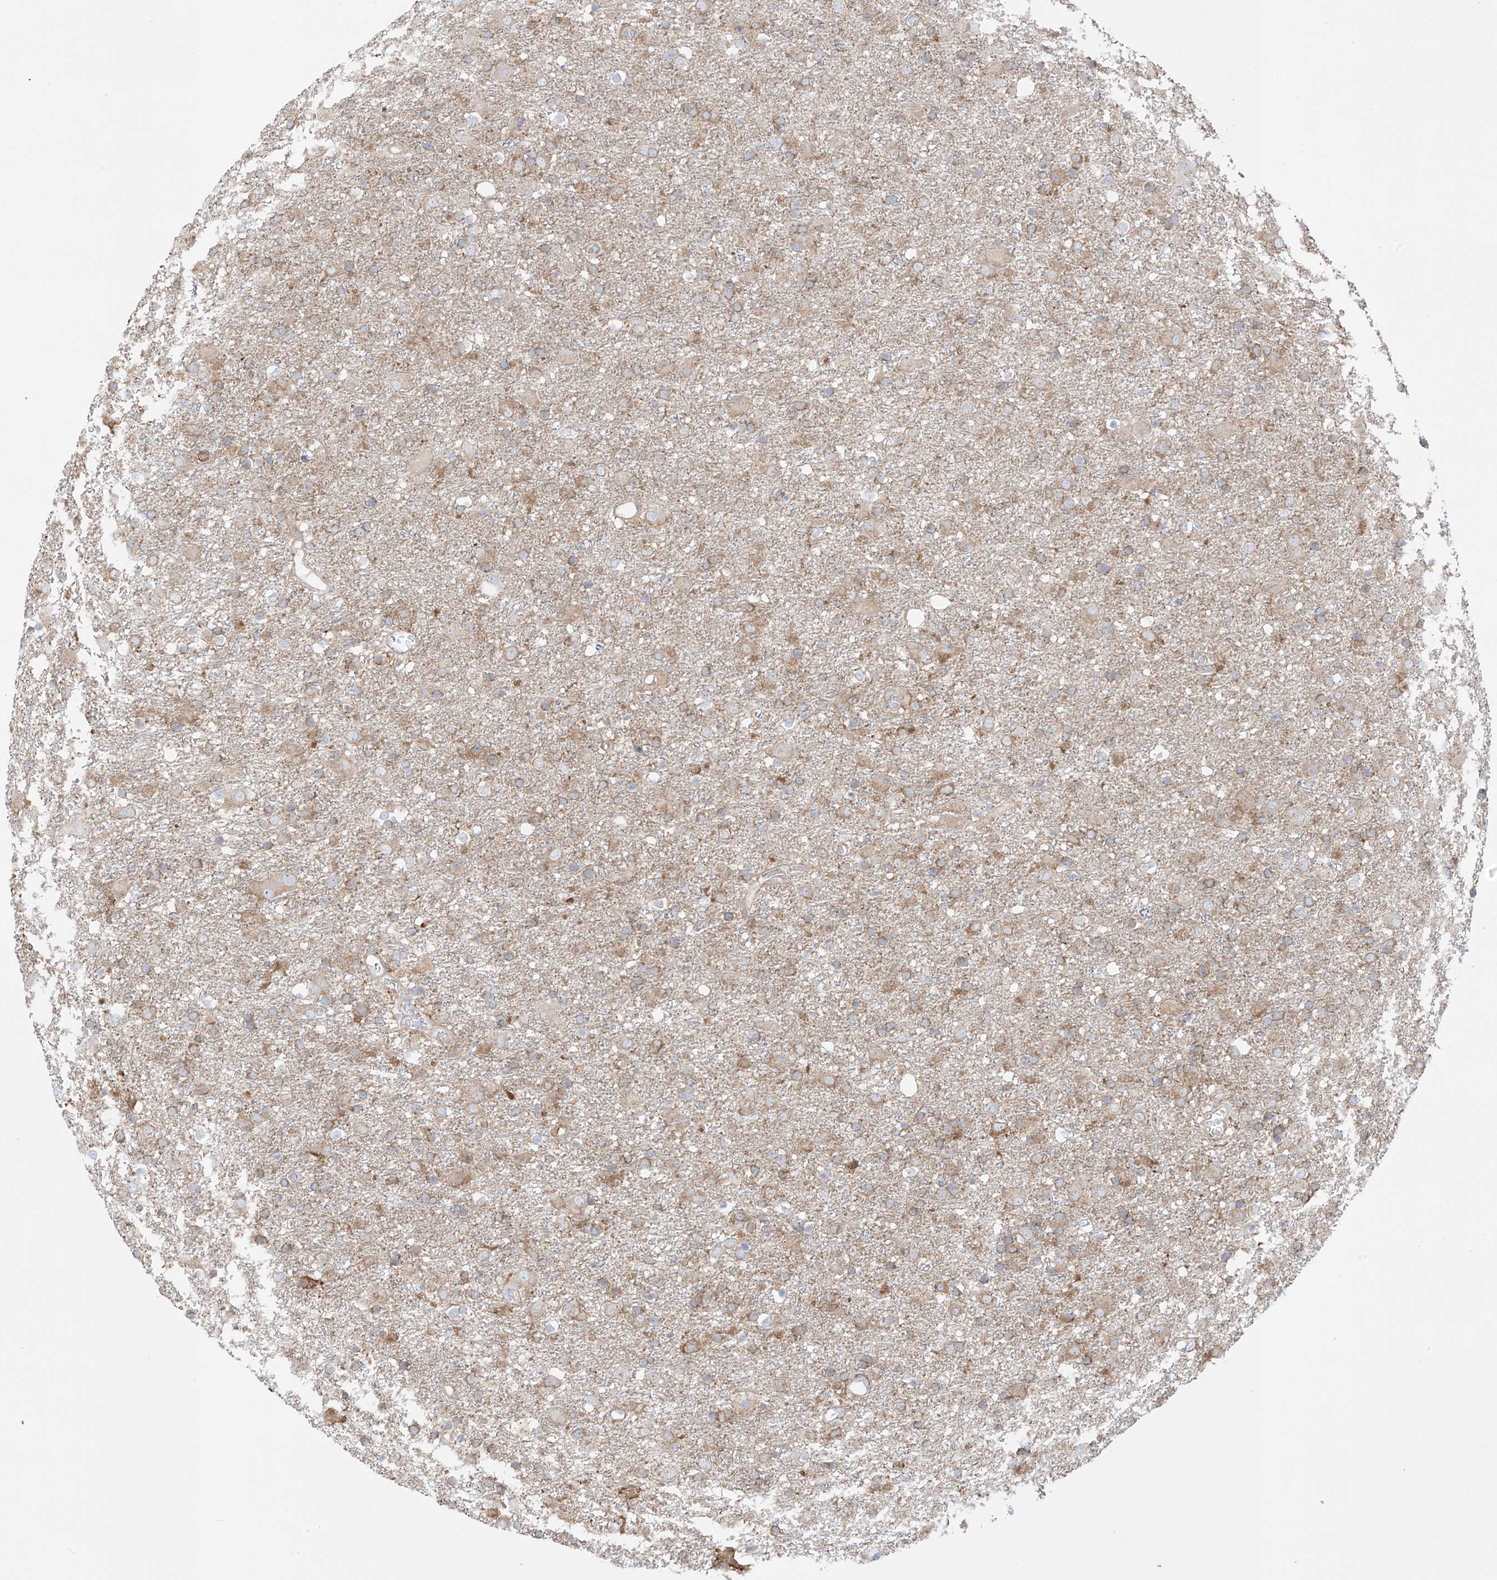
{"staining": {"intensity": "moderate", "quantity": ">75%", "location": "cytoplasmic/membranous"}, "tissue": "glioma", "cell_type": "Tumor cells", "image_type": "cancer", "snomed": [{"axis": "morphology", "description": "Glioma, malignant, Low grade"}, {"axis": "topography", "description": "Brain"}], "caption": "High-power microscopy captured an IHC image of glioma, revealing moderate cytoplasmic/membranous positivity in about >75% of tumor cells. (brown staining indicates protein expression, while blue staining denotes nuclei).", "gene": "XKR3", "patient": {"sex": "male", "age": 65}}